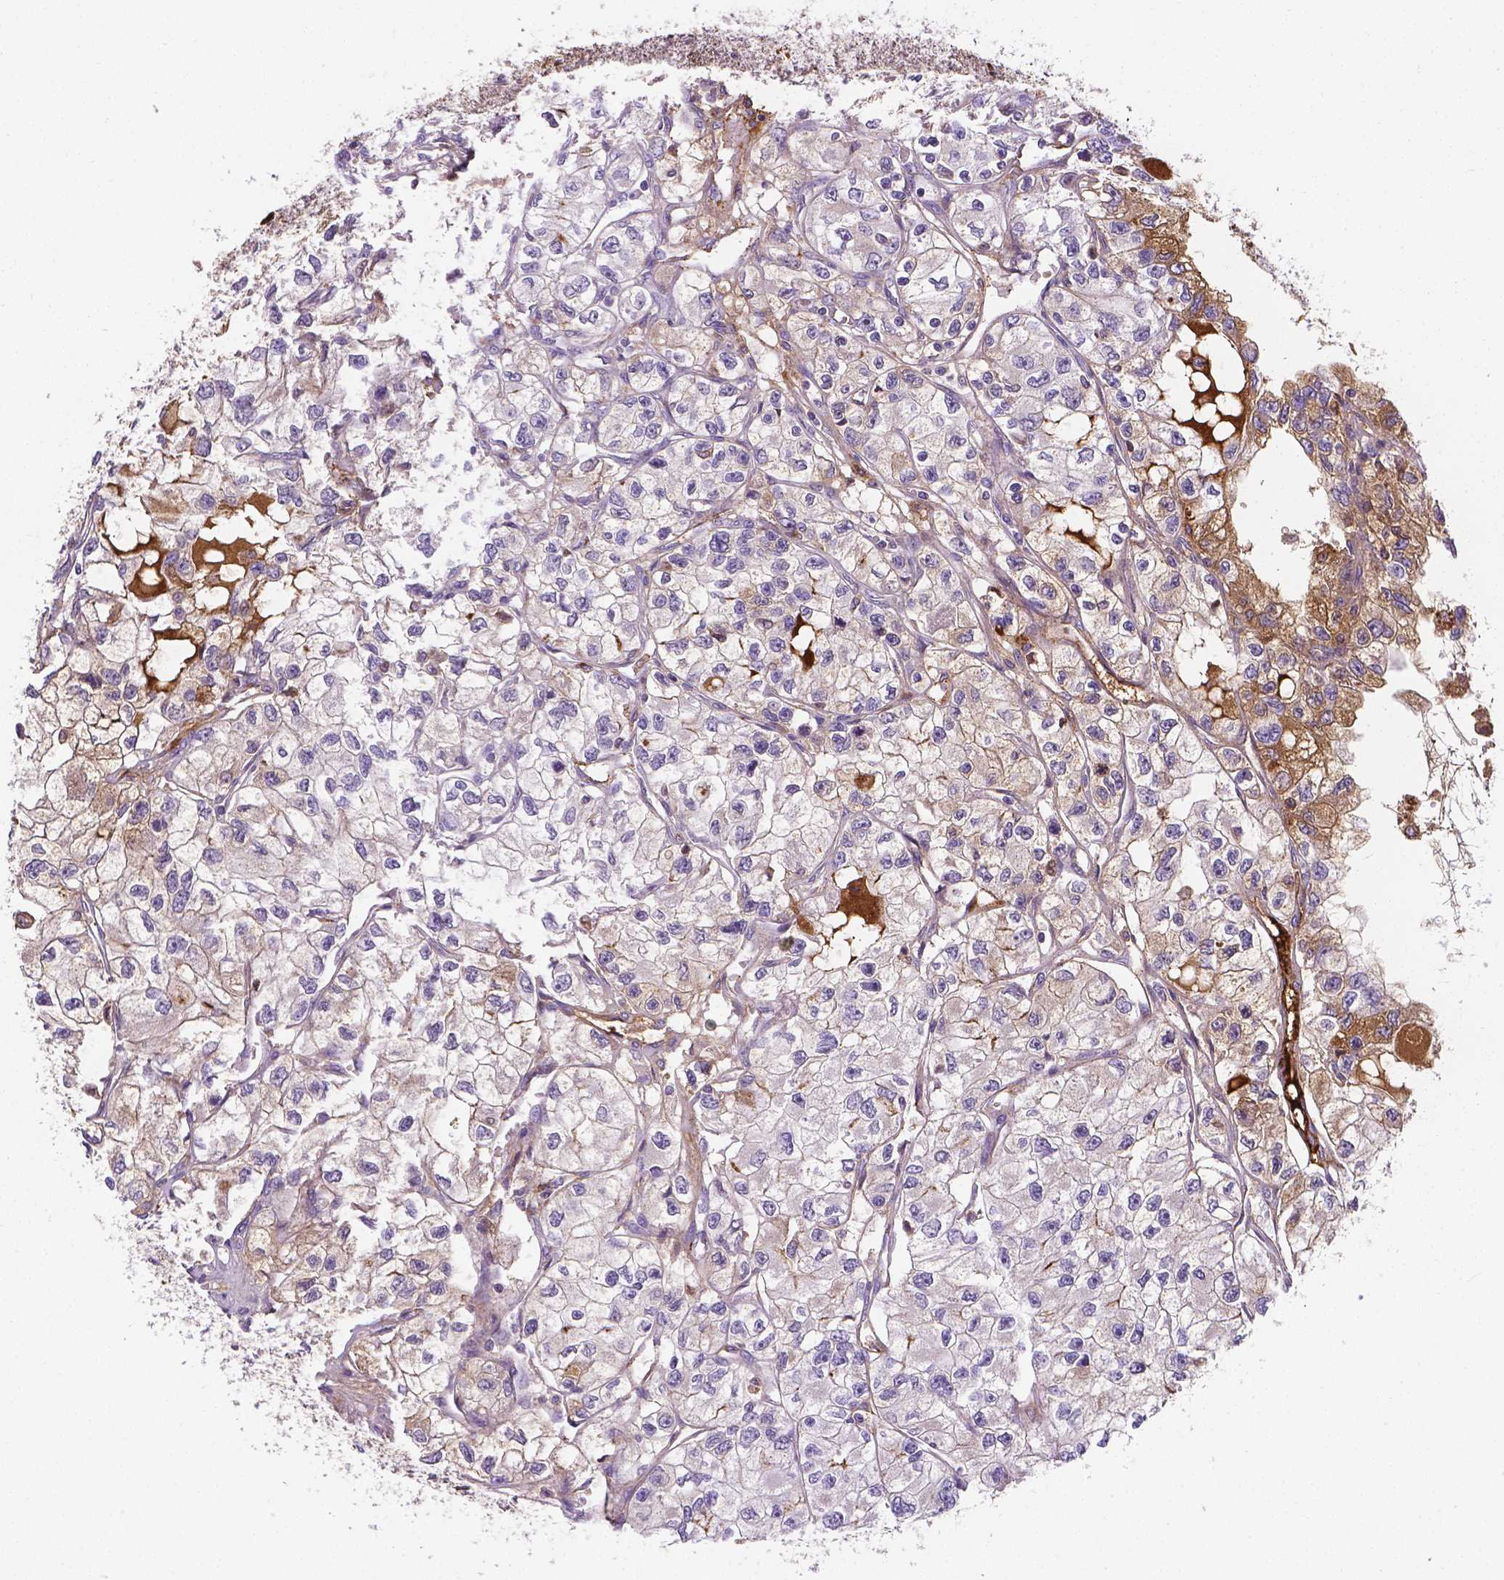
{"staining": {"intensity": "weak", "quantity": "25%-75%", "location": "cytoplasmic/membranous"}, "tissue": "renal cancer", "cell_type": "Tumor cells", "image_type": "cancer", "snomed": [{"axis": "morphology", "description": "Adenocarcinoma, NOS"}, {"axis": "topography", "description": "Kidney"}], "caption": "Weak cytoplasmic/membranous positivity is present in about 25%-75% of tumor cells in renal adenocarcinoma.", "gene": "APOE", "patient": {"sex": "female", "age": 59}}